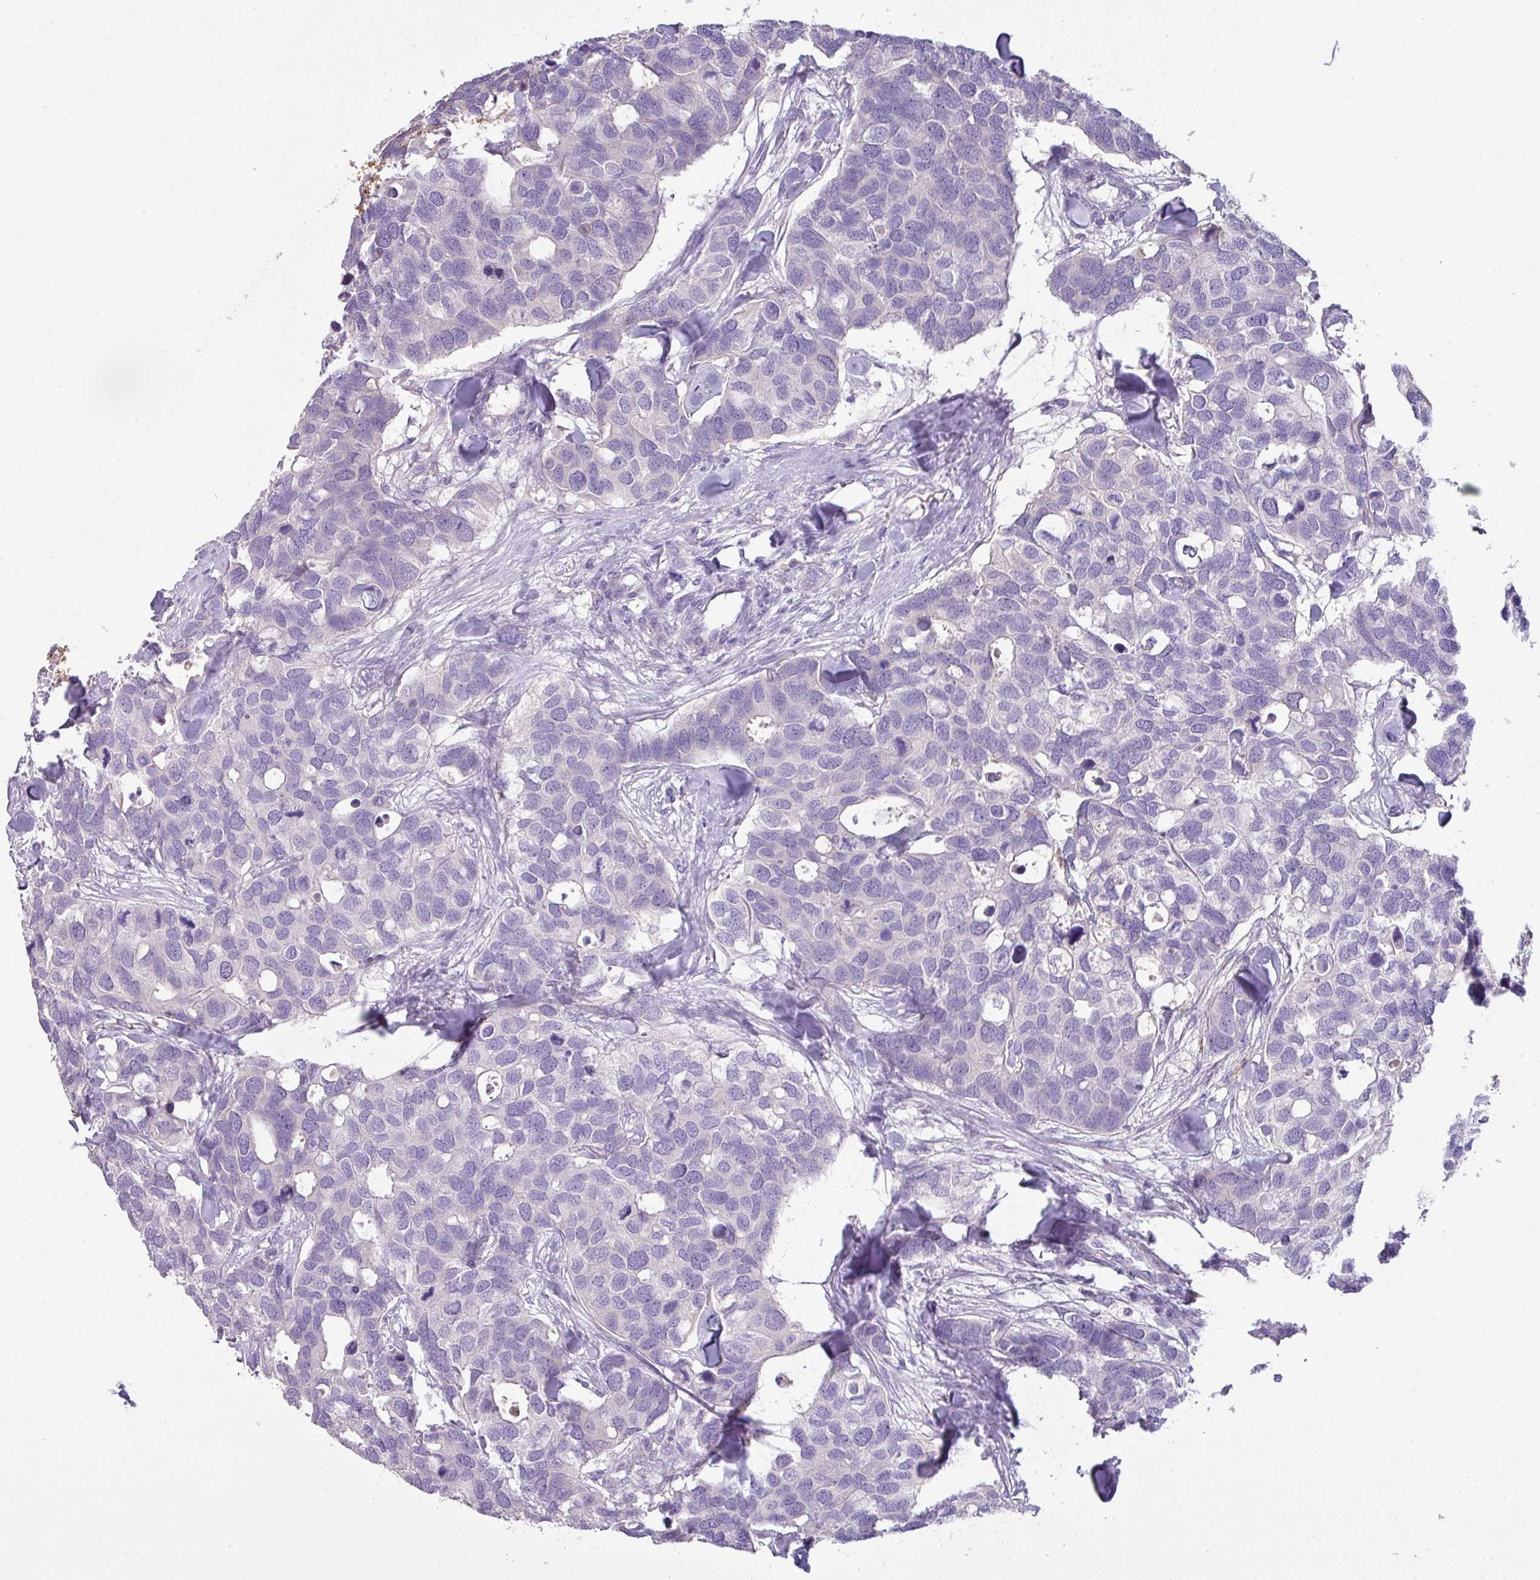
{"staining": {"intensity": "negative", "quantity": "none", "location": "none"}, "tissue": "breast cancer", "cell_type": "Tumor cells", "image_type": "cancer", "snomed": [{"axis": "morphology", "description": "Duct carcinoma"}, {"axis": "topography", "description": "Breast"}], "caption": "Micrograph shows no significant protein positivity in tumor cells of breast cancer.", "gene": "OR6C6", "patient": {"sex": "female", "age": 83}}